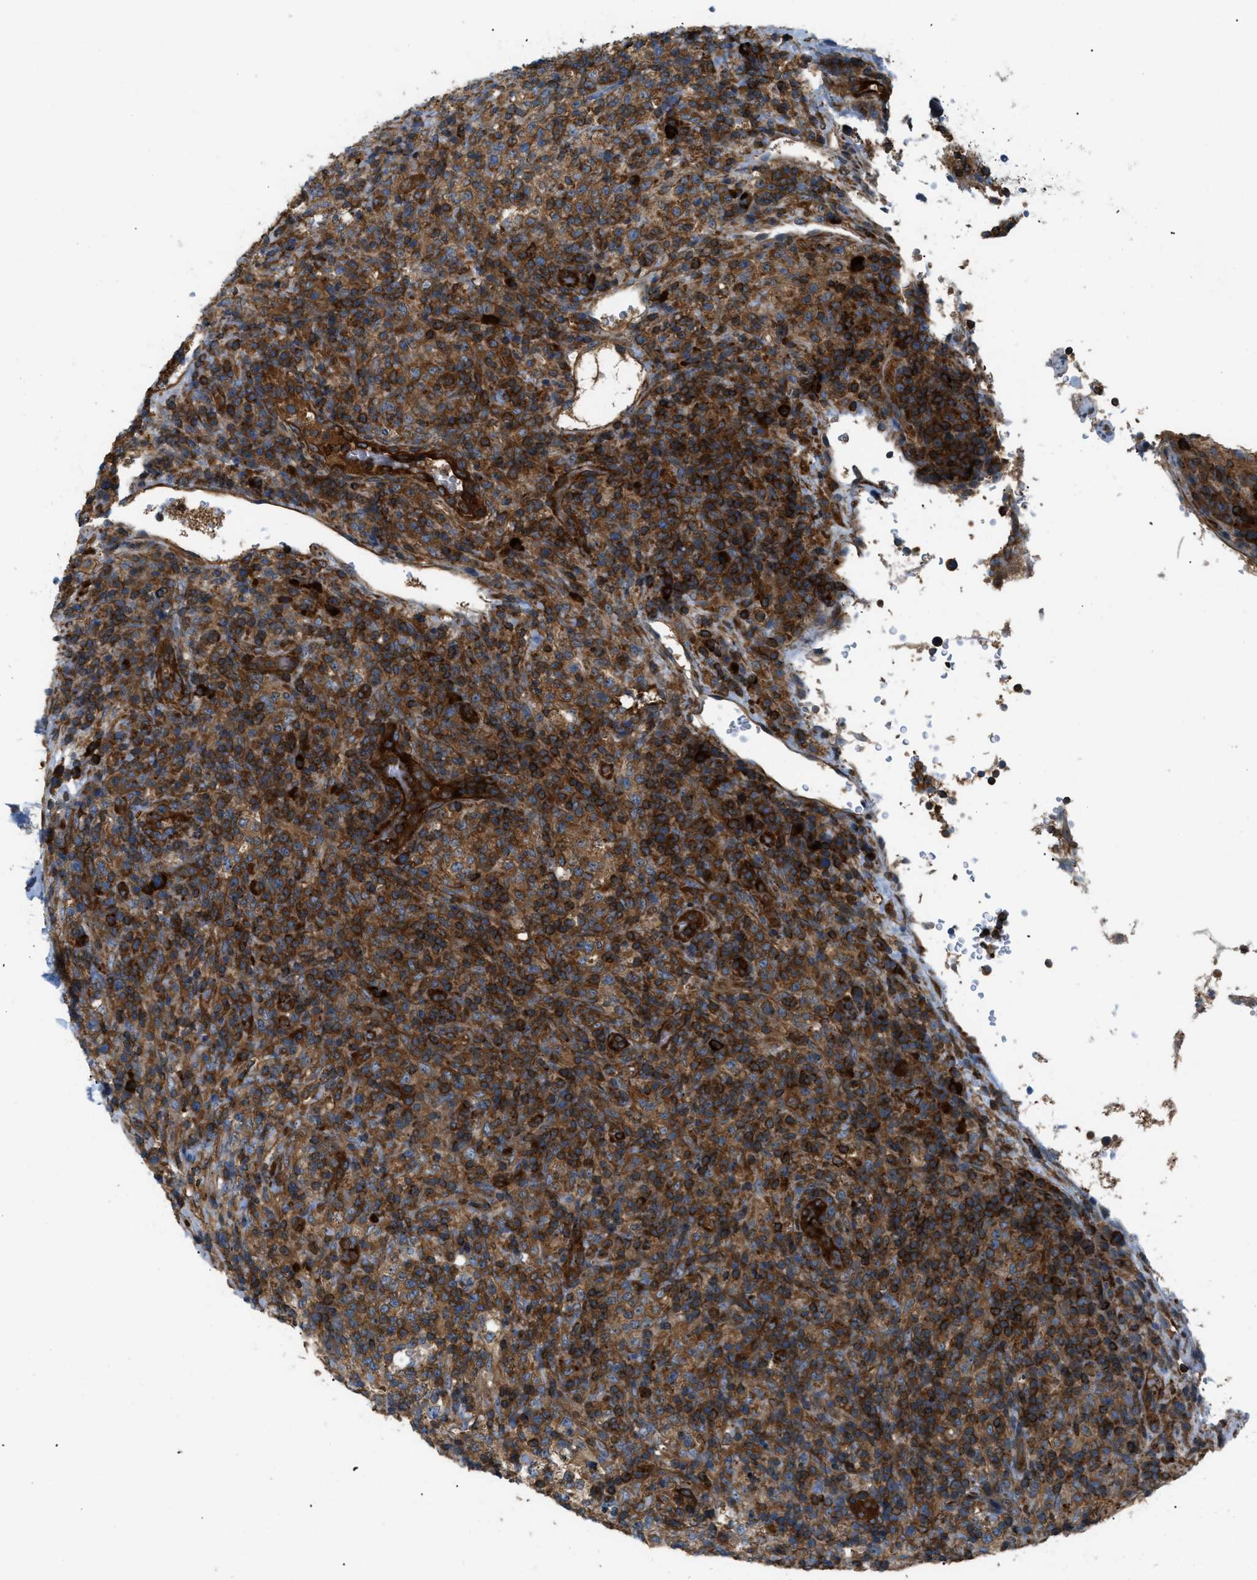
{"staining": {"intensity": "strong", "quantity": ">75%", "location": "cytoplasmic/membranous"}, "tissue": "lymphoma", "cell_type": "Tumor cells", "image_type": "cancer", "snomed": [{"axis": "morphology", "description": "Malignant lymphoma, non-Hodgkin's type, High grade"}, {"axis": "topography", "description": "Lymph node"}], "caption": "Approximately >75% of tumor cells in high-grade malignant lymphoma, non-Hodgkin's type show strong cytoplasmic/membranous protein expression as visualized by brown immunohistochemical staining.", "gene": "ATP2A3", "patient": {"sex": "female", "age": 76}}